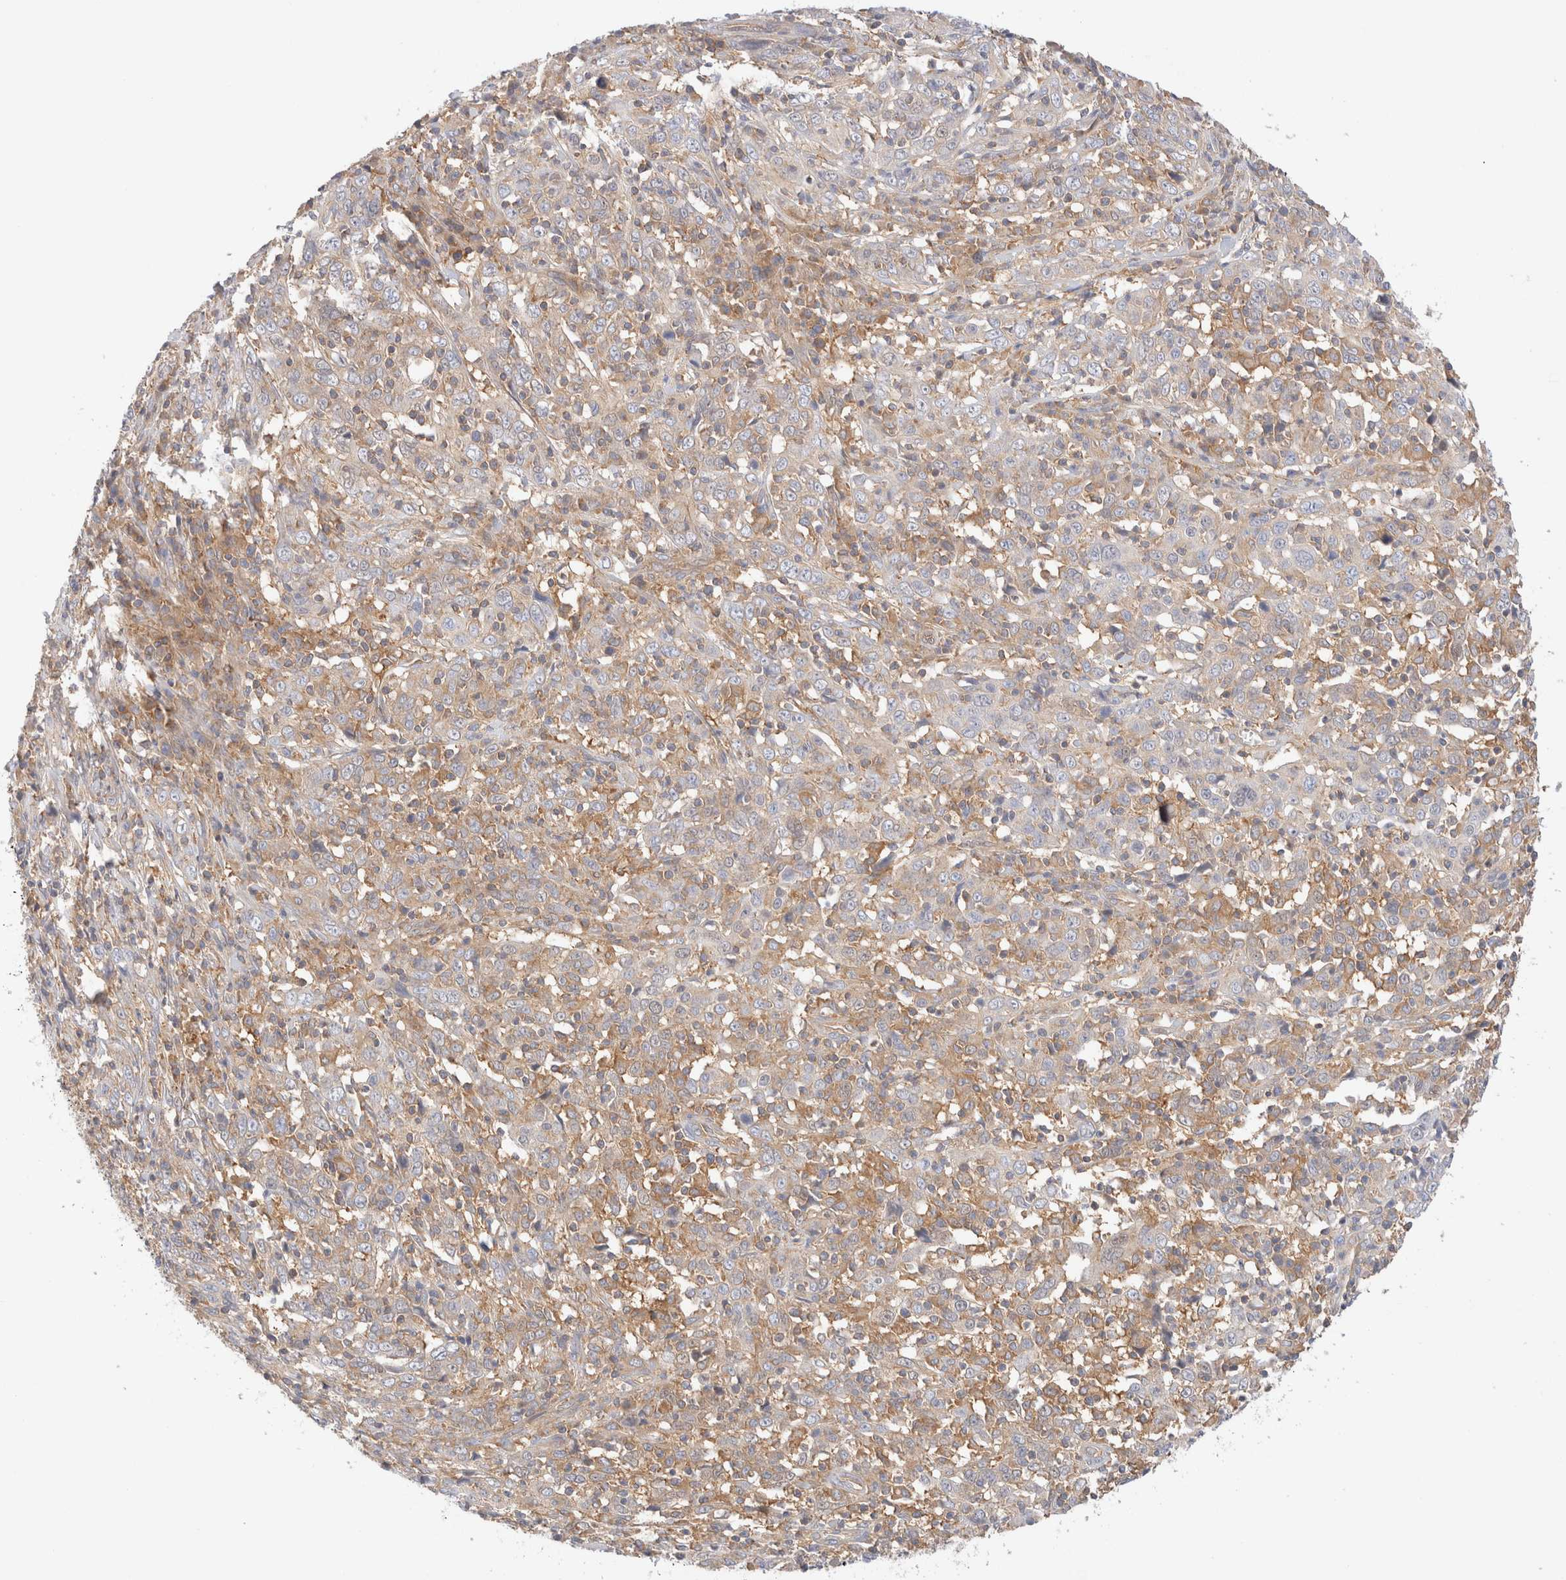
{"staining": {"intensity": "weak", "quantity": "25%-75%", "location": "cytoplasmic/membranous"}, "tissue": "cervical cancer", "cell_type": "Tumor cells", "image_type": "cancer", "snomed": [{"axis": "morphology", "description": "Squamous cell carcinoma, NOS"}, {"axis": "topography", "description": "Cervix"}], "caption": "Protein staining displays weak cytoplasmic/membranous positivity in about 25%-75% of tumor cells in cervical cancer. The protein of interest is stained brown, and the nuclei are stained in blue (DAB (3,3'-diaminobenzidine) IHC with brightfield microscopy, high magnification).", "gene": "RABEP1", "patient": {"sex": "female", "age": 46}}